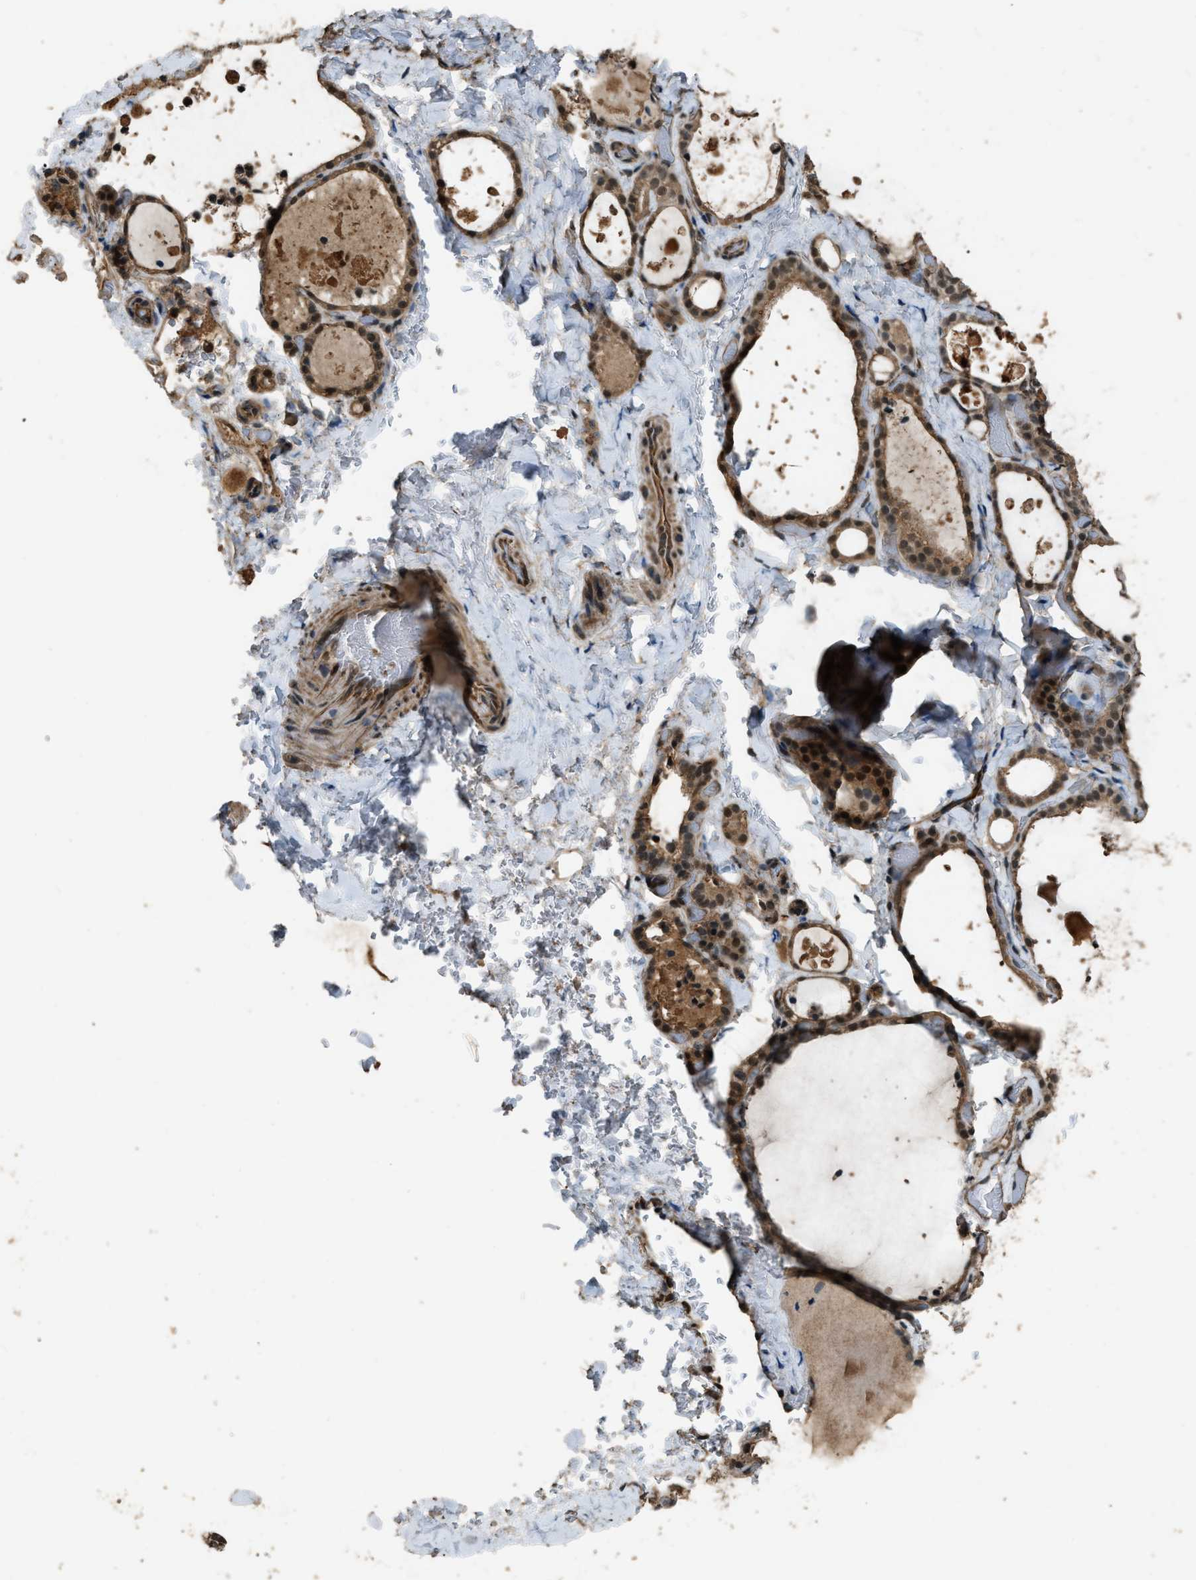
{"staining": {"intensity": "moderate", "quantity": ">75%", "location": "cytoplasmic/membranous,nuclear"}, "tissue": "thyroid gland", "cell_type": "Glandular cells", "image_type": "normal", "snomed": [{"axis": "morphology", "description": "Normal tissue, NOS"}, {"axis": "topography", "description": "Thyroid gland"}], "caption": "Protein staining of unremarkable thyroid gland demonstrates moderate cytoplasmic/membranous,nuclear positivity in about >75% of glandular cells. The staining was performed using DAB to visualize the protein expression in brown, while the nuclei were stained in blue with hematoxylin (Magnification: 20x).", "gene": "SERTAD2", "patient": {"sex": "female", "age": 44}}